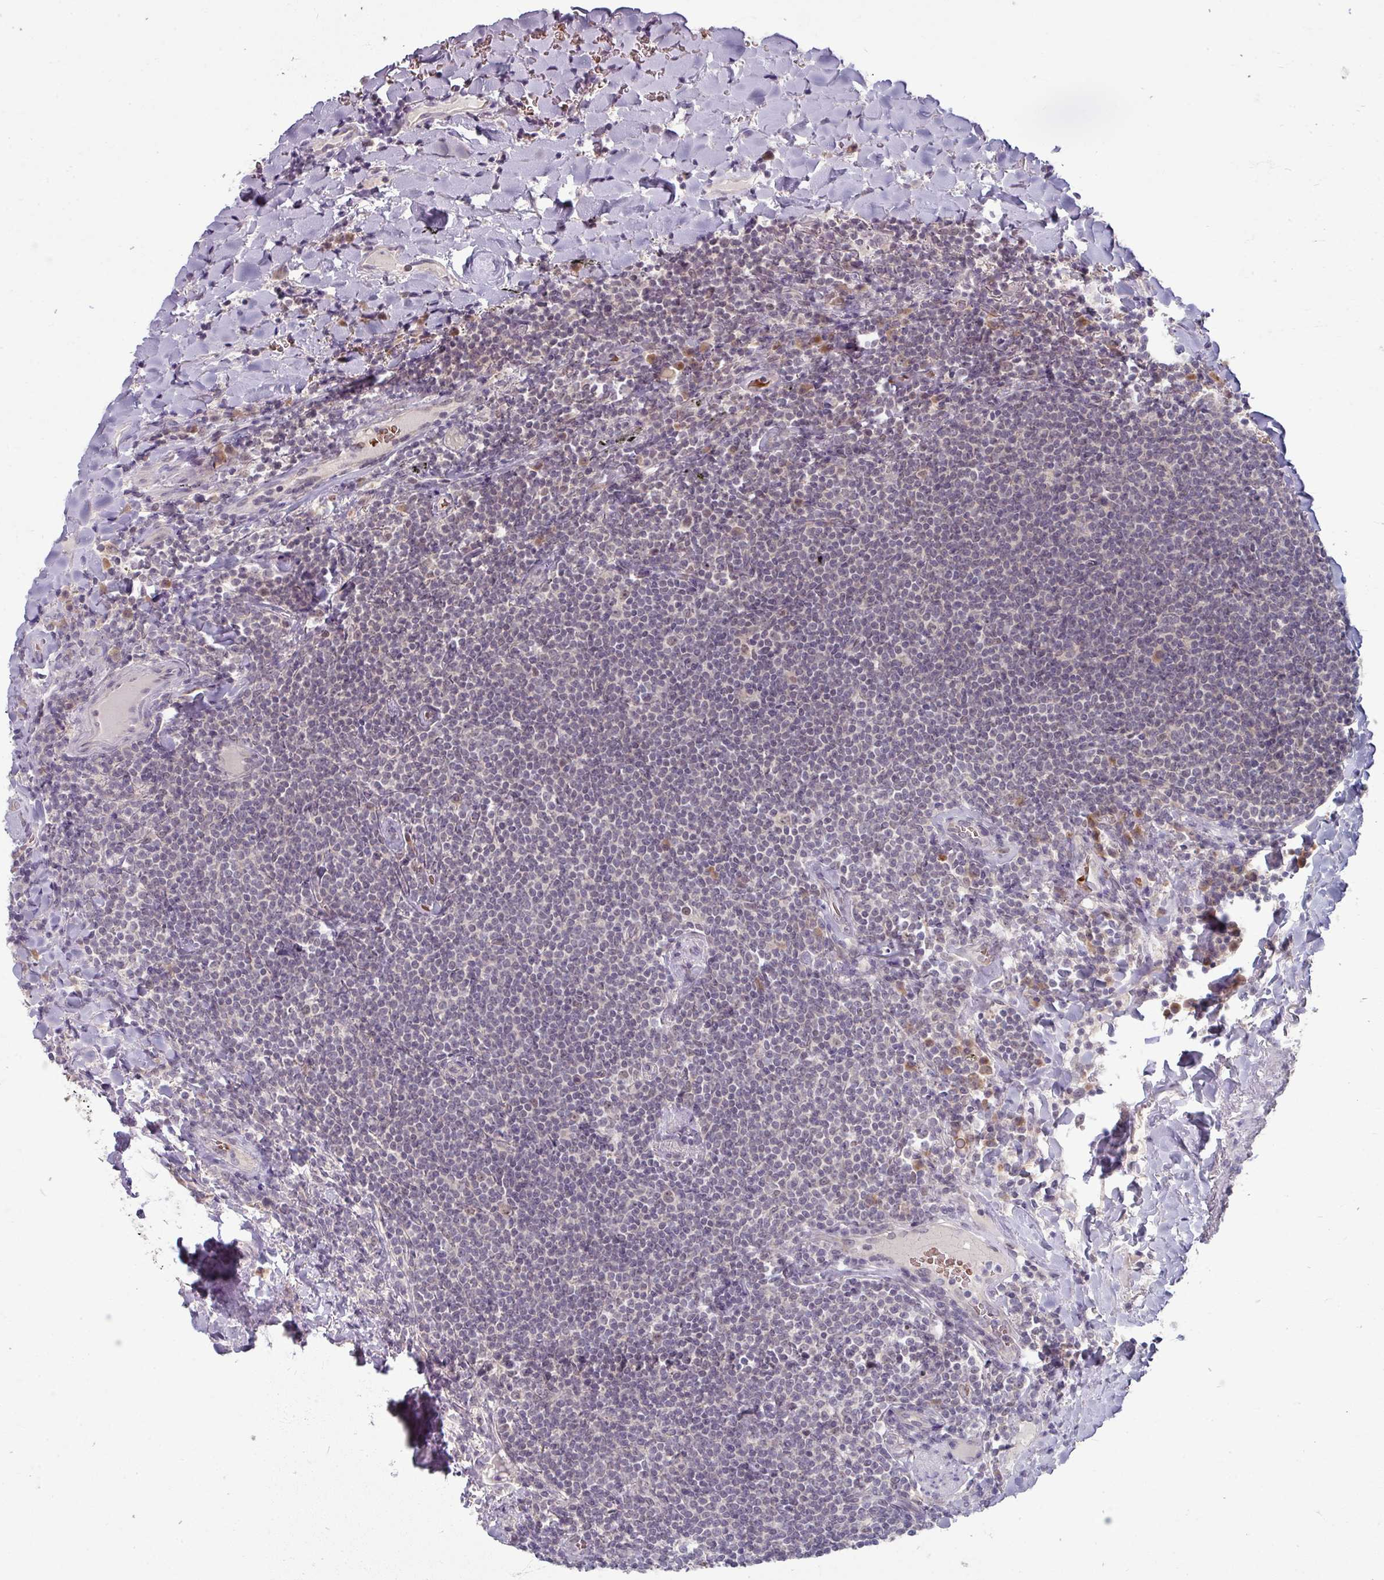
{"staining": {"intensity": "negative", "quantity": "none", "location": "none"}, "tissue": "lymphoma", "cell_type": "Tumor cells", "image_type": "cancer", "snomed": [{"axis": "morphology", "description": "Malignant lymphoma, non-Hodgkin's type, Low grade"}, {"axis": "topography", "description": "Lung"}], "caption": "Immunohistochemistry (IHC) of human low-grade malignant lymphoma, non-Hodgkin's type reveals no positivity in tumor cells.", "gene": "KMT5C", "patient": {"sex": "female", "age": 71}}